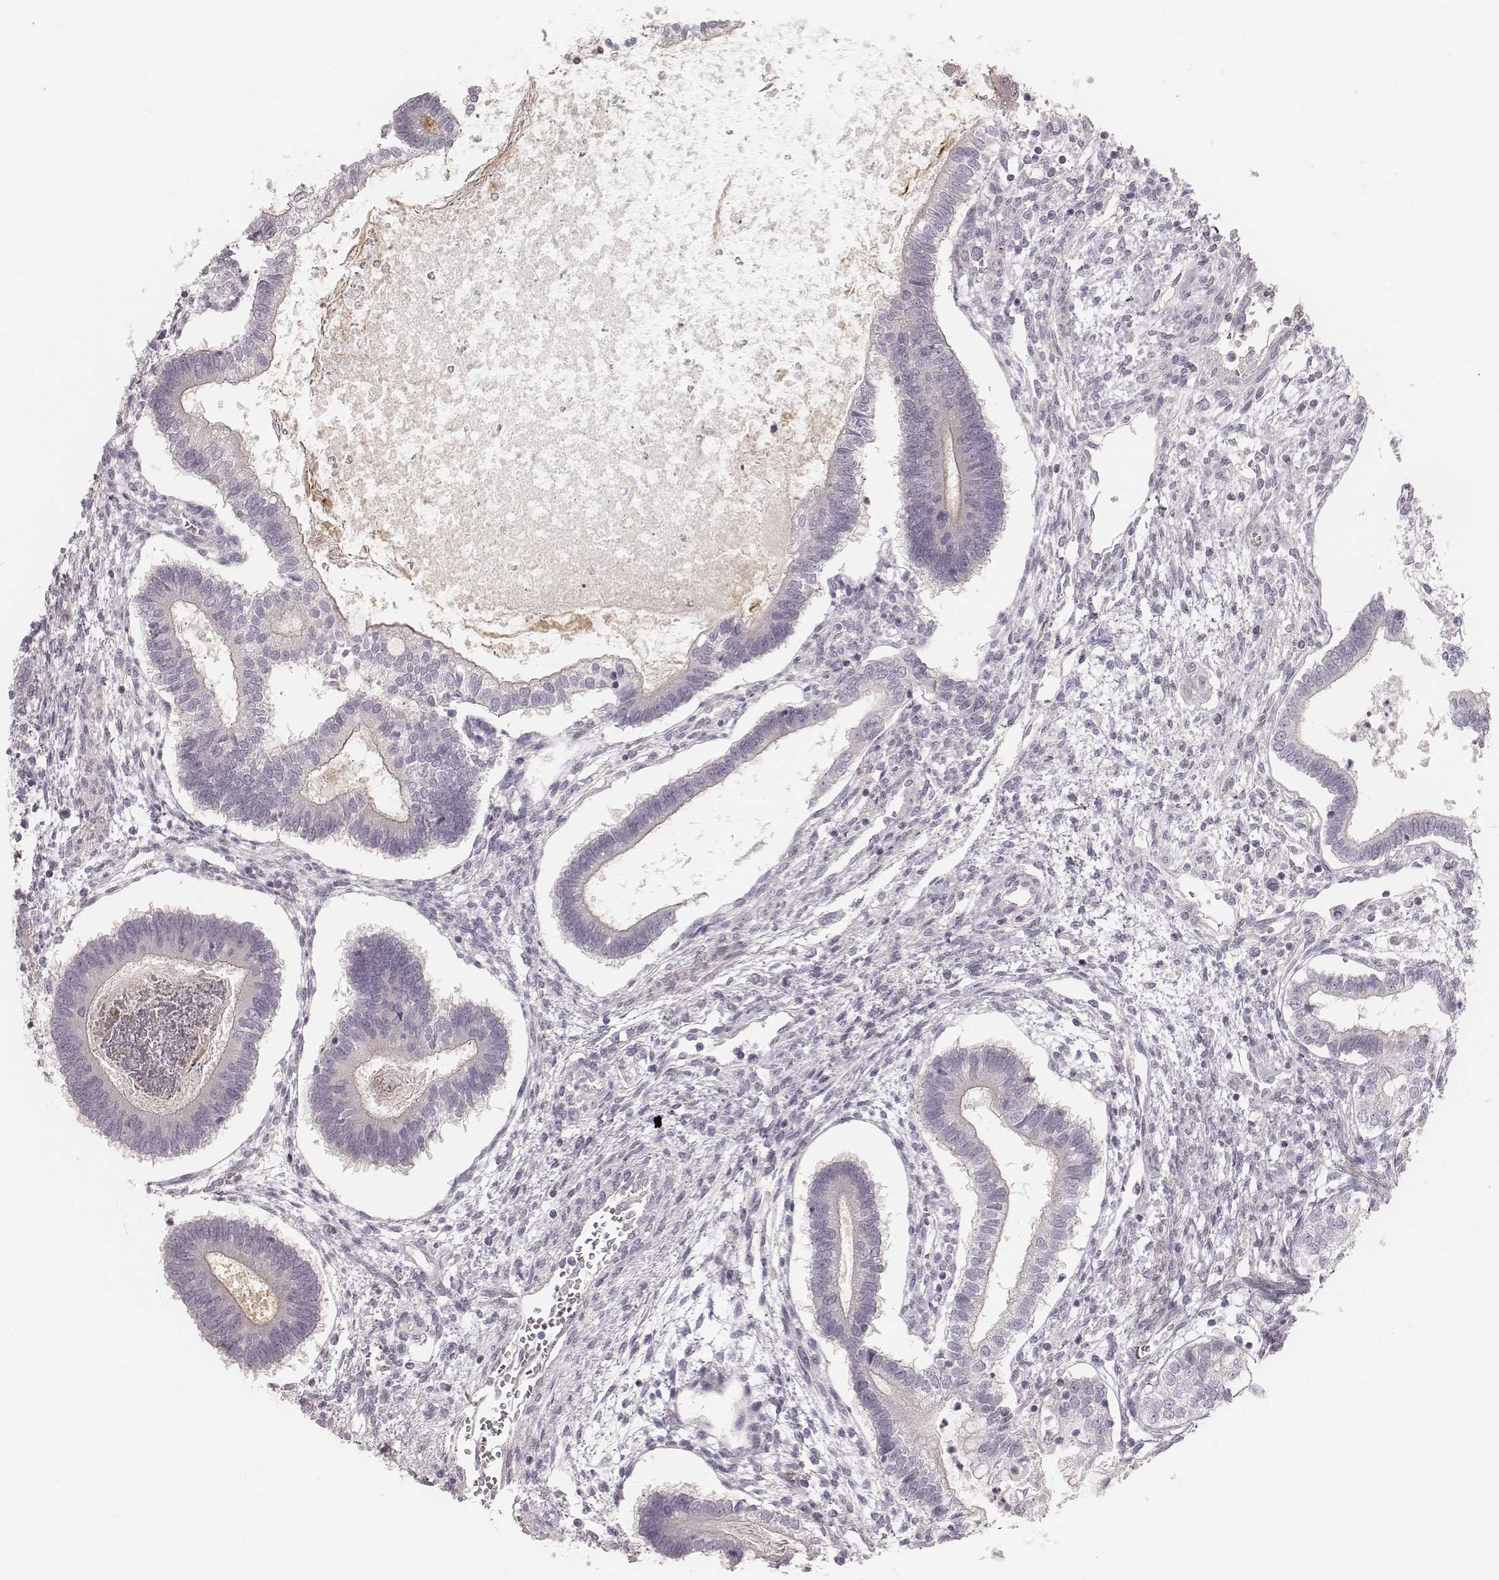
{"staining": {"intensity": "negative", "quantity": "none", "location": "none"}, "tissue": "testis cancer", "cell_type": "Tumor cells", "image_type": "cancer", "snomed": [{"axis": "morphology", "description": "Carcinoma, Embryonal, NOS"}, {"axis": "topography", "description": "Testis"}], "caption": "Tumor cells show no significant staining in testis embryonal carcinoma.", "gene": "SPATA24", "patient": {"sex": "male", "age": 37}}